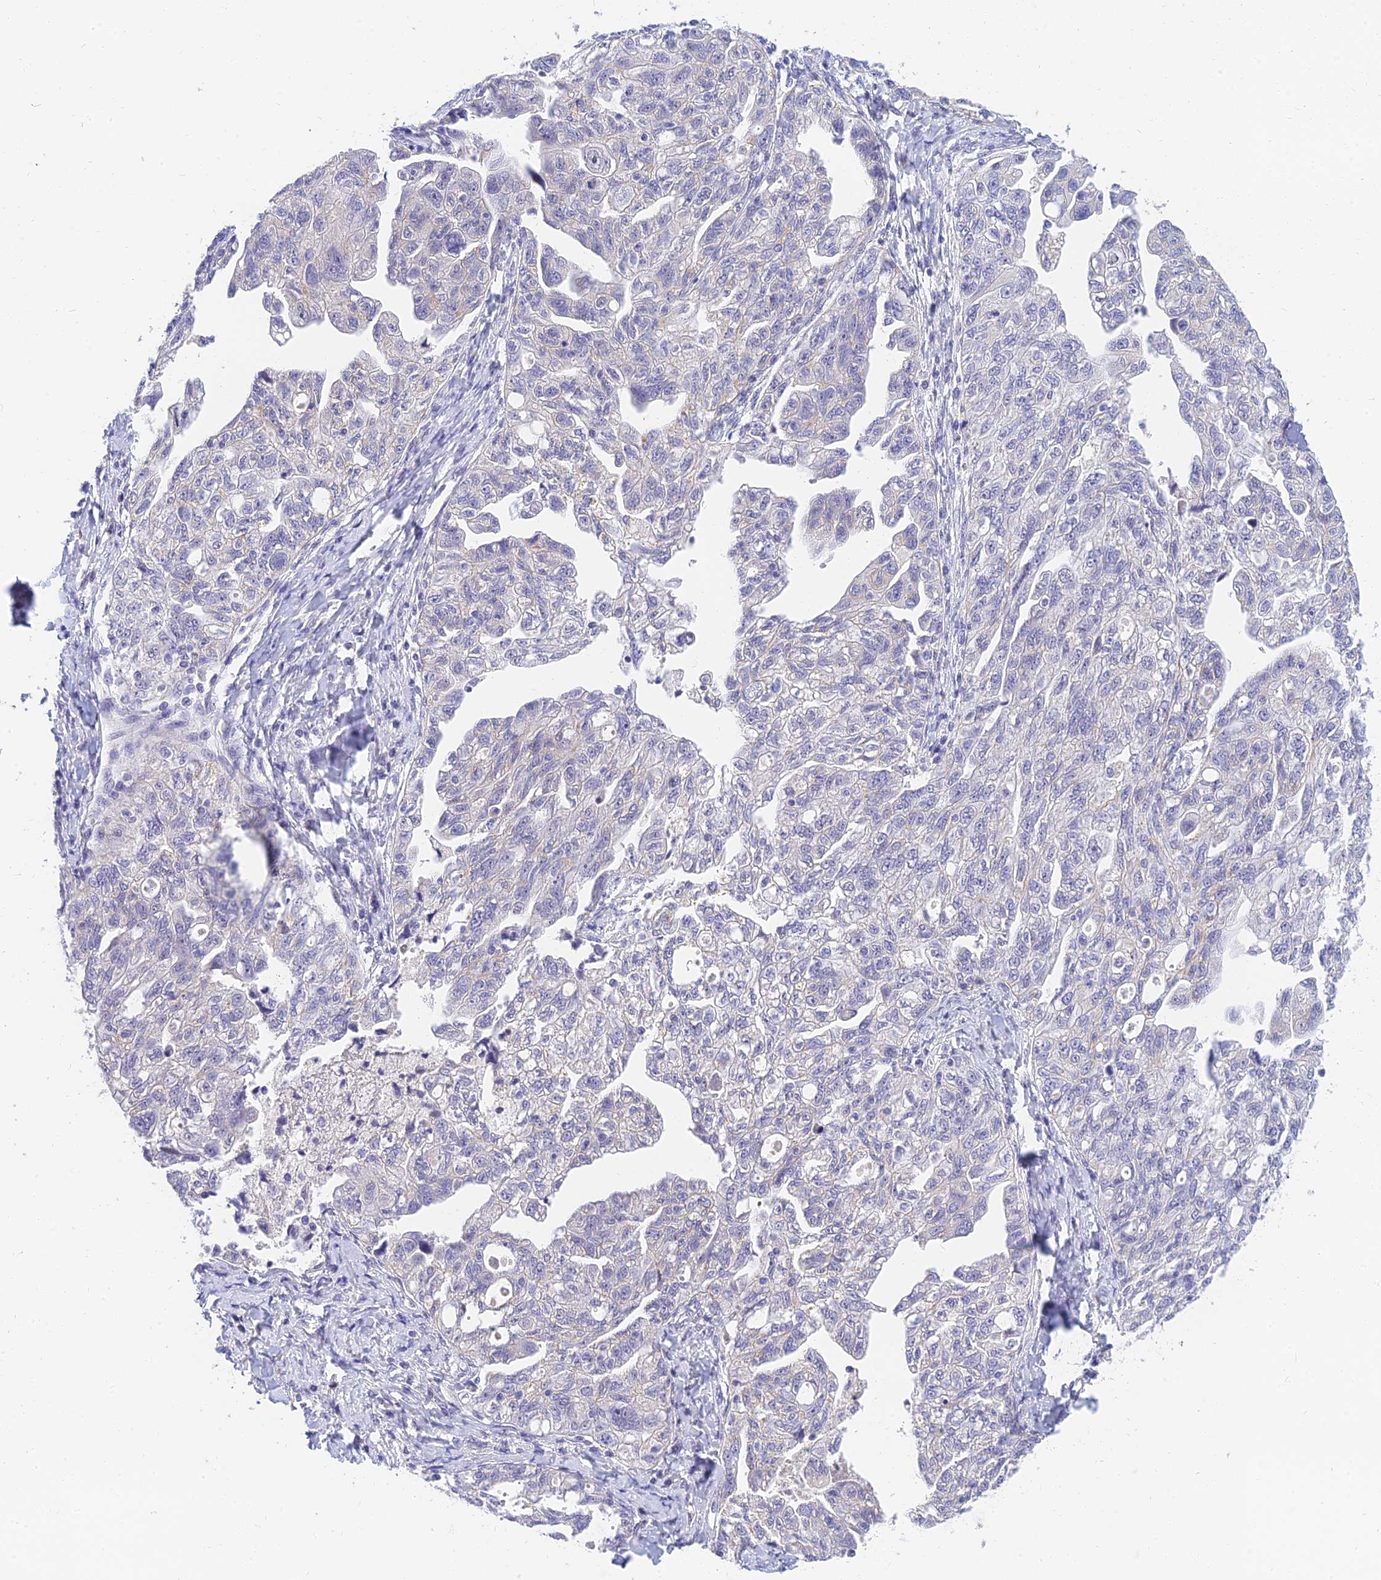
{"staining": {"intensity": "negative", "quantity": "none", "location": "none"}, "tissue": "ovarian cancer", "cell_type": "Tumor cells", "image_type": "cancer", "snomed": [{"axis": "morphology", "description": "Carcinoma, NOS"}, {"axis": "morphology", "description": "Cystadenocarcinoma, serous, NOS"}, {"axis": "topography", "description": "Ovary"}], "caption": "Serous cystadenocarcinoma (ovarian) stained for a protein using IHC displays no positivity tumor cells.", "gene": "TMEM161B", "patient": {"sex": "female", "age": 69}}